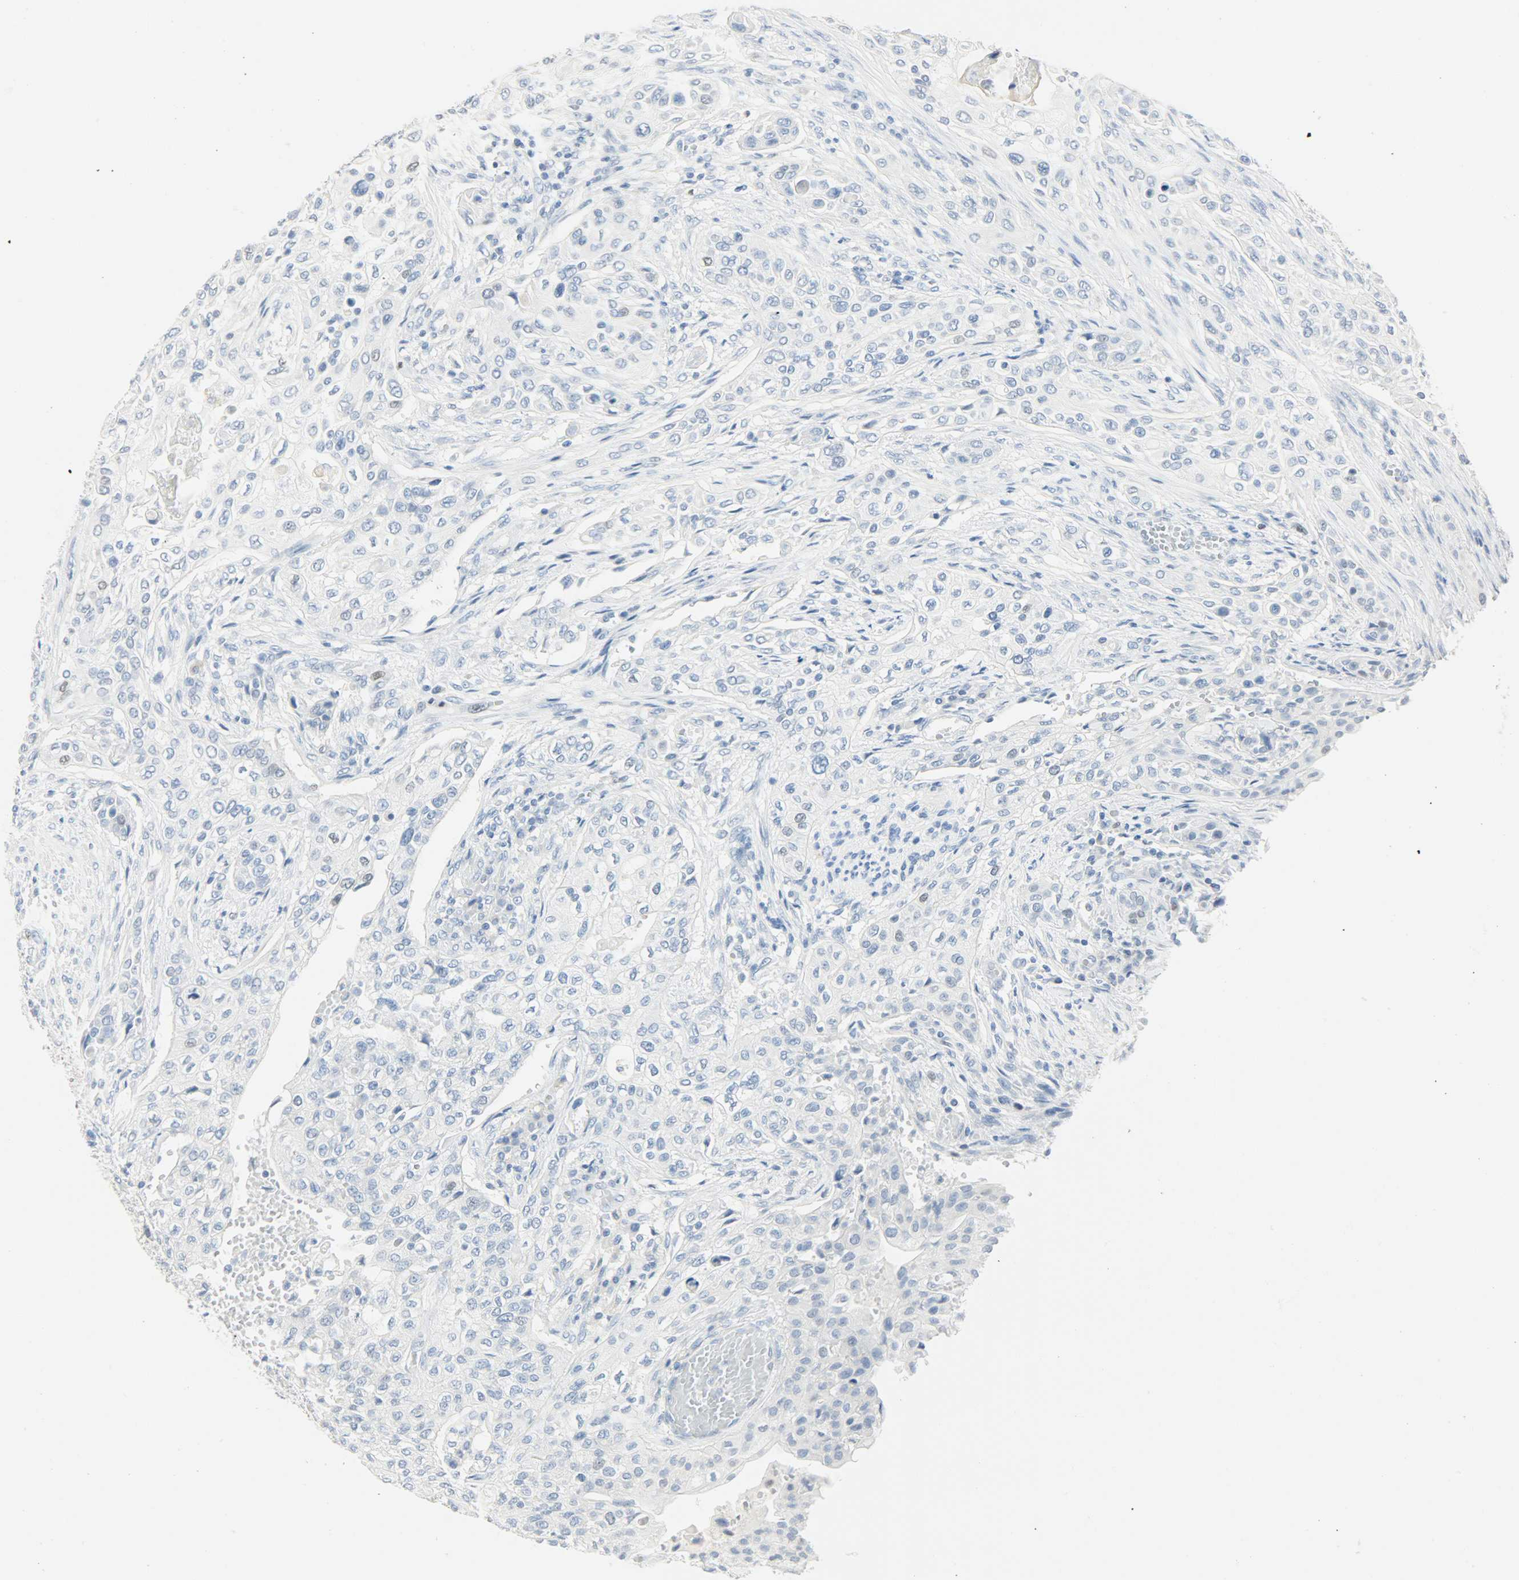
{"staining": {"intensity": "negative", "quantity": "none", "location": "none"}, "tissue": "urothelial cancer", "cell_type": "Tumor cells", "image_type": "cancer", "snomed": [{"axis": "morphology", "description": "Urothelial carcinoma, High grade"}, {"axis": "topography", "description": "Urinary bladder"}], "caption": "Immunohistochemistry (IHC) of high-grade urothelial carcinoma shows no expression in tumor cells.", "gene": "HELLS", "patient": {"sex": "male", "age": 74}}